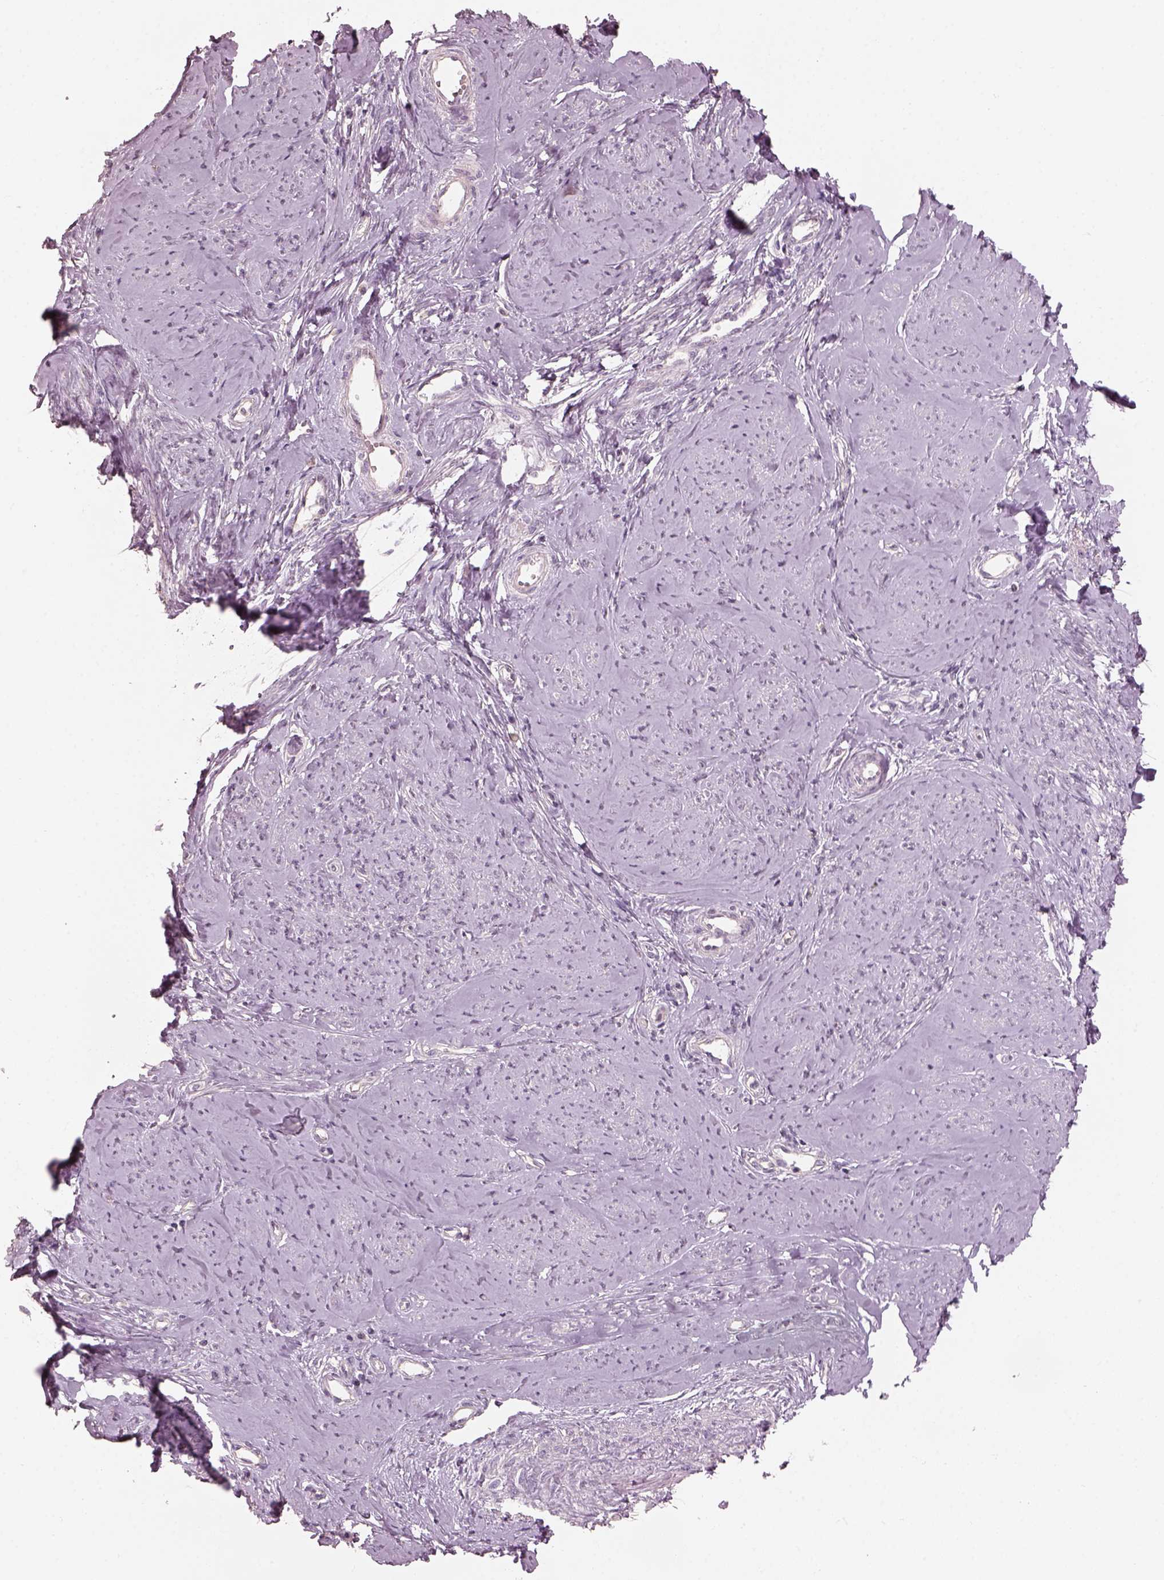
{"staining": {"intensity": "weak", "quantity": "<25%", "location": "cytoplasmic/membranous"}, "tissue": "smooth muscle", "cell_type": "Smooth muscle cells", "image_type": "normal", "snomed": [{"axis": "morphology", "description": "Normal tissue, NOS"}, {"axis": "topography", "description": "Smooth muscle"}], "caption": "This micrograph is of benign smooth muscle stained with immunohistochemistry to label a protein in brown with the nuclei are counter-stained blue. There is no staining in smooth muscle cells. (DAB immunohistochemistry with hematoxylin counter stain).", "gene": "CDS1", "patient": {"sex": "female", "age": 48}}